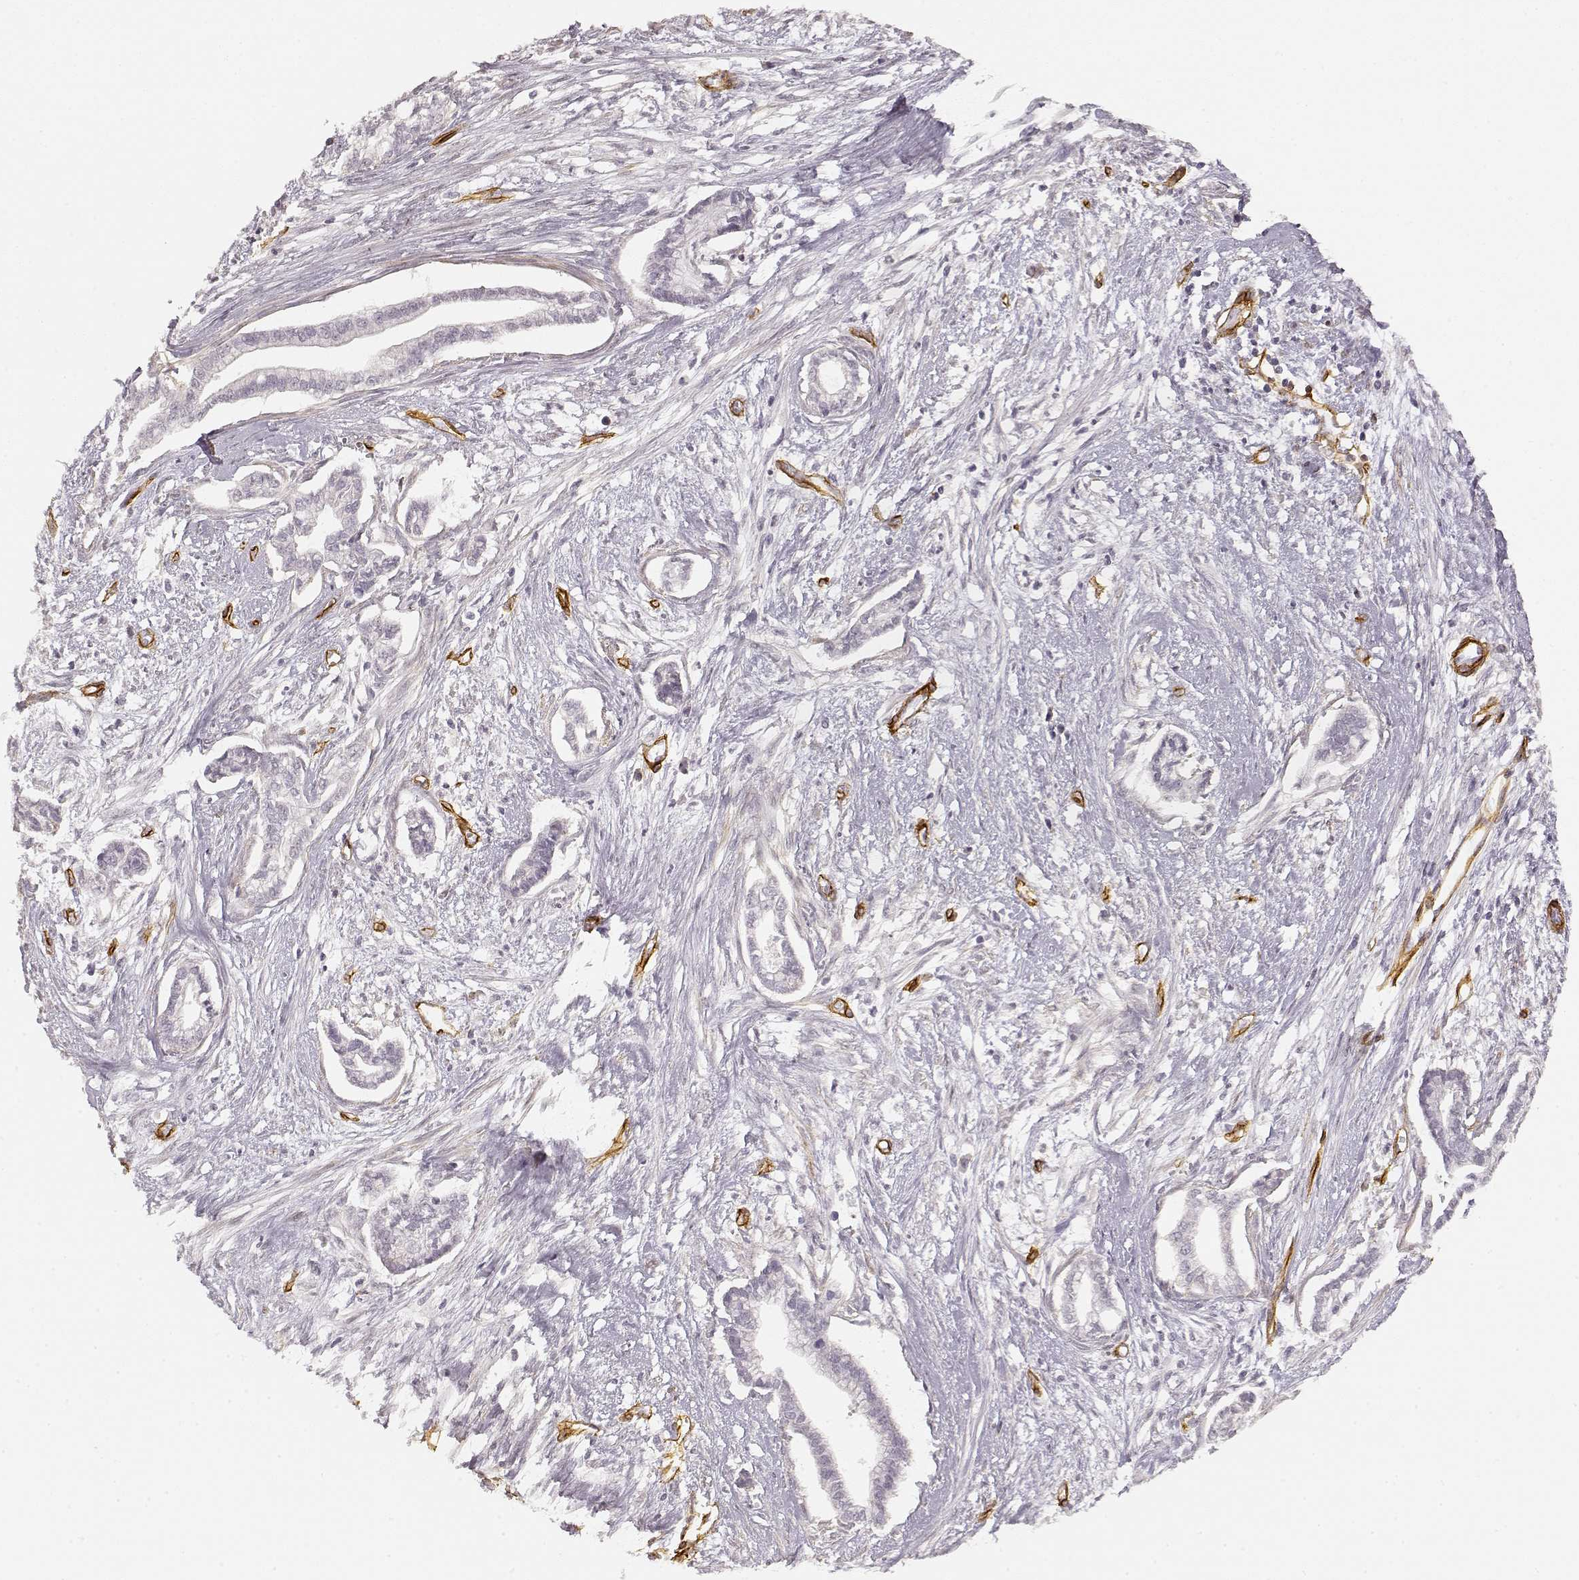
{"staining": {"intensity": "negative", "quantity": "none", "location": "none"}, "tissue": "cervical cancer", "cell_type": "Tumor cells", "image_type": "cancer", "snomed": [{"axis": "morphology", "description": "Adenocarcinoma, NOS"}, {"axis": "topography", "description": "Cervix"}], "caption": "Immunohistochemistry of human cervical cancer (adenocarcinoma) displays no staining in tumor cells.", "gene": "LAMA4", "patient": {"sex": "female", "age": 62}}